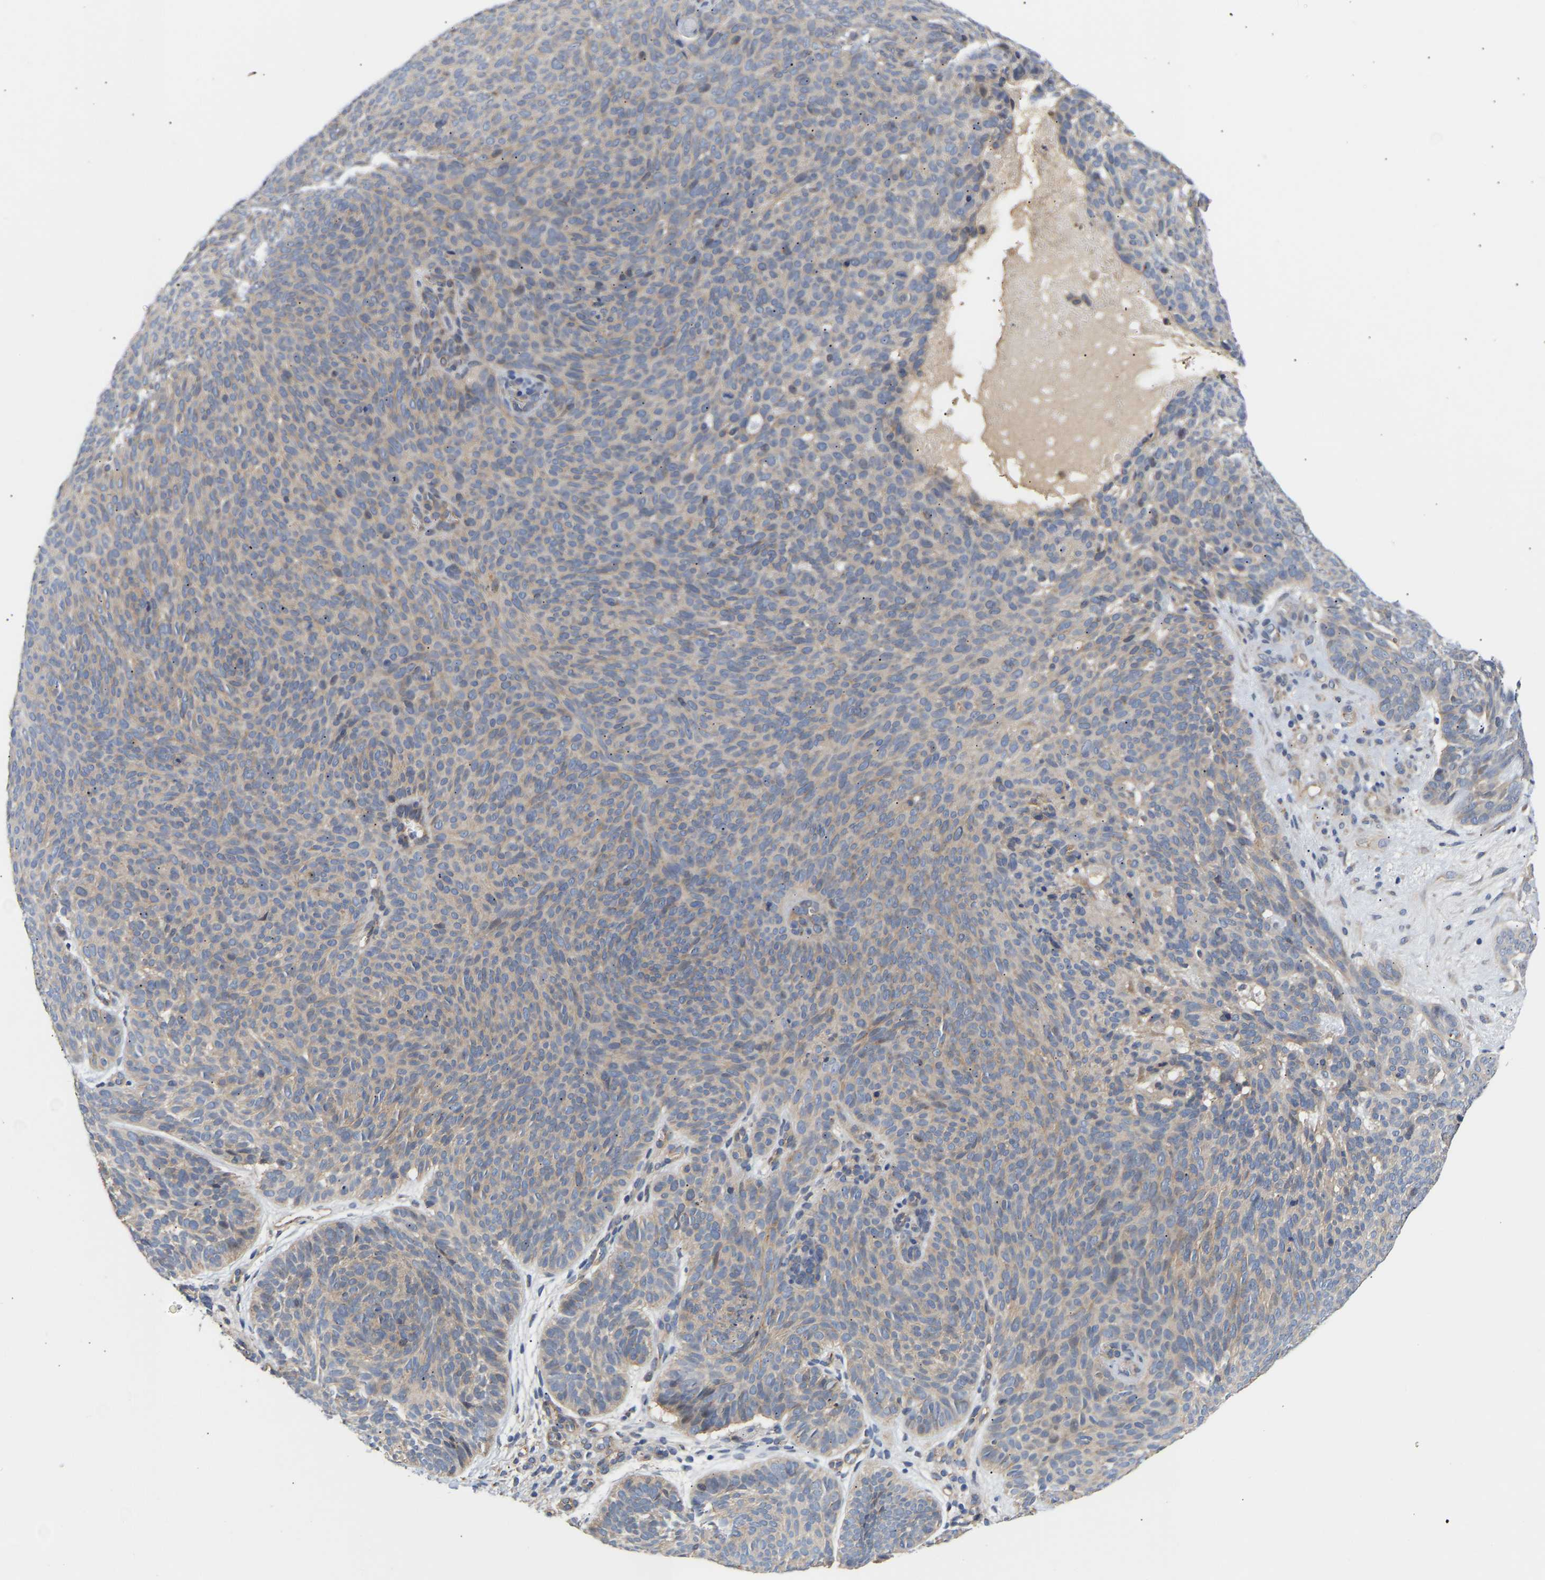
{"staining": {"intensity": "weak", "quantity": "<25%", "location": "cytoplasmic/membranous"}, "tissue": "skin cancer", "cell_type": "Tumor cells", "image_type": "cancer", "snomed": [{"axis": "morphology", "description": "Basal cell carcinoma"}, {"axis": "topography", "description": "Skin"}], "caption": "An immunohistochemistry histopathology image of basal cell carcinoma (skin) is shown. There is no staining in tumor cells of basal cell carcinoma (skin).", "gene": "KASH5", "patient": {"sex": "male", "age": 61}}